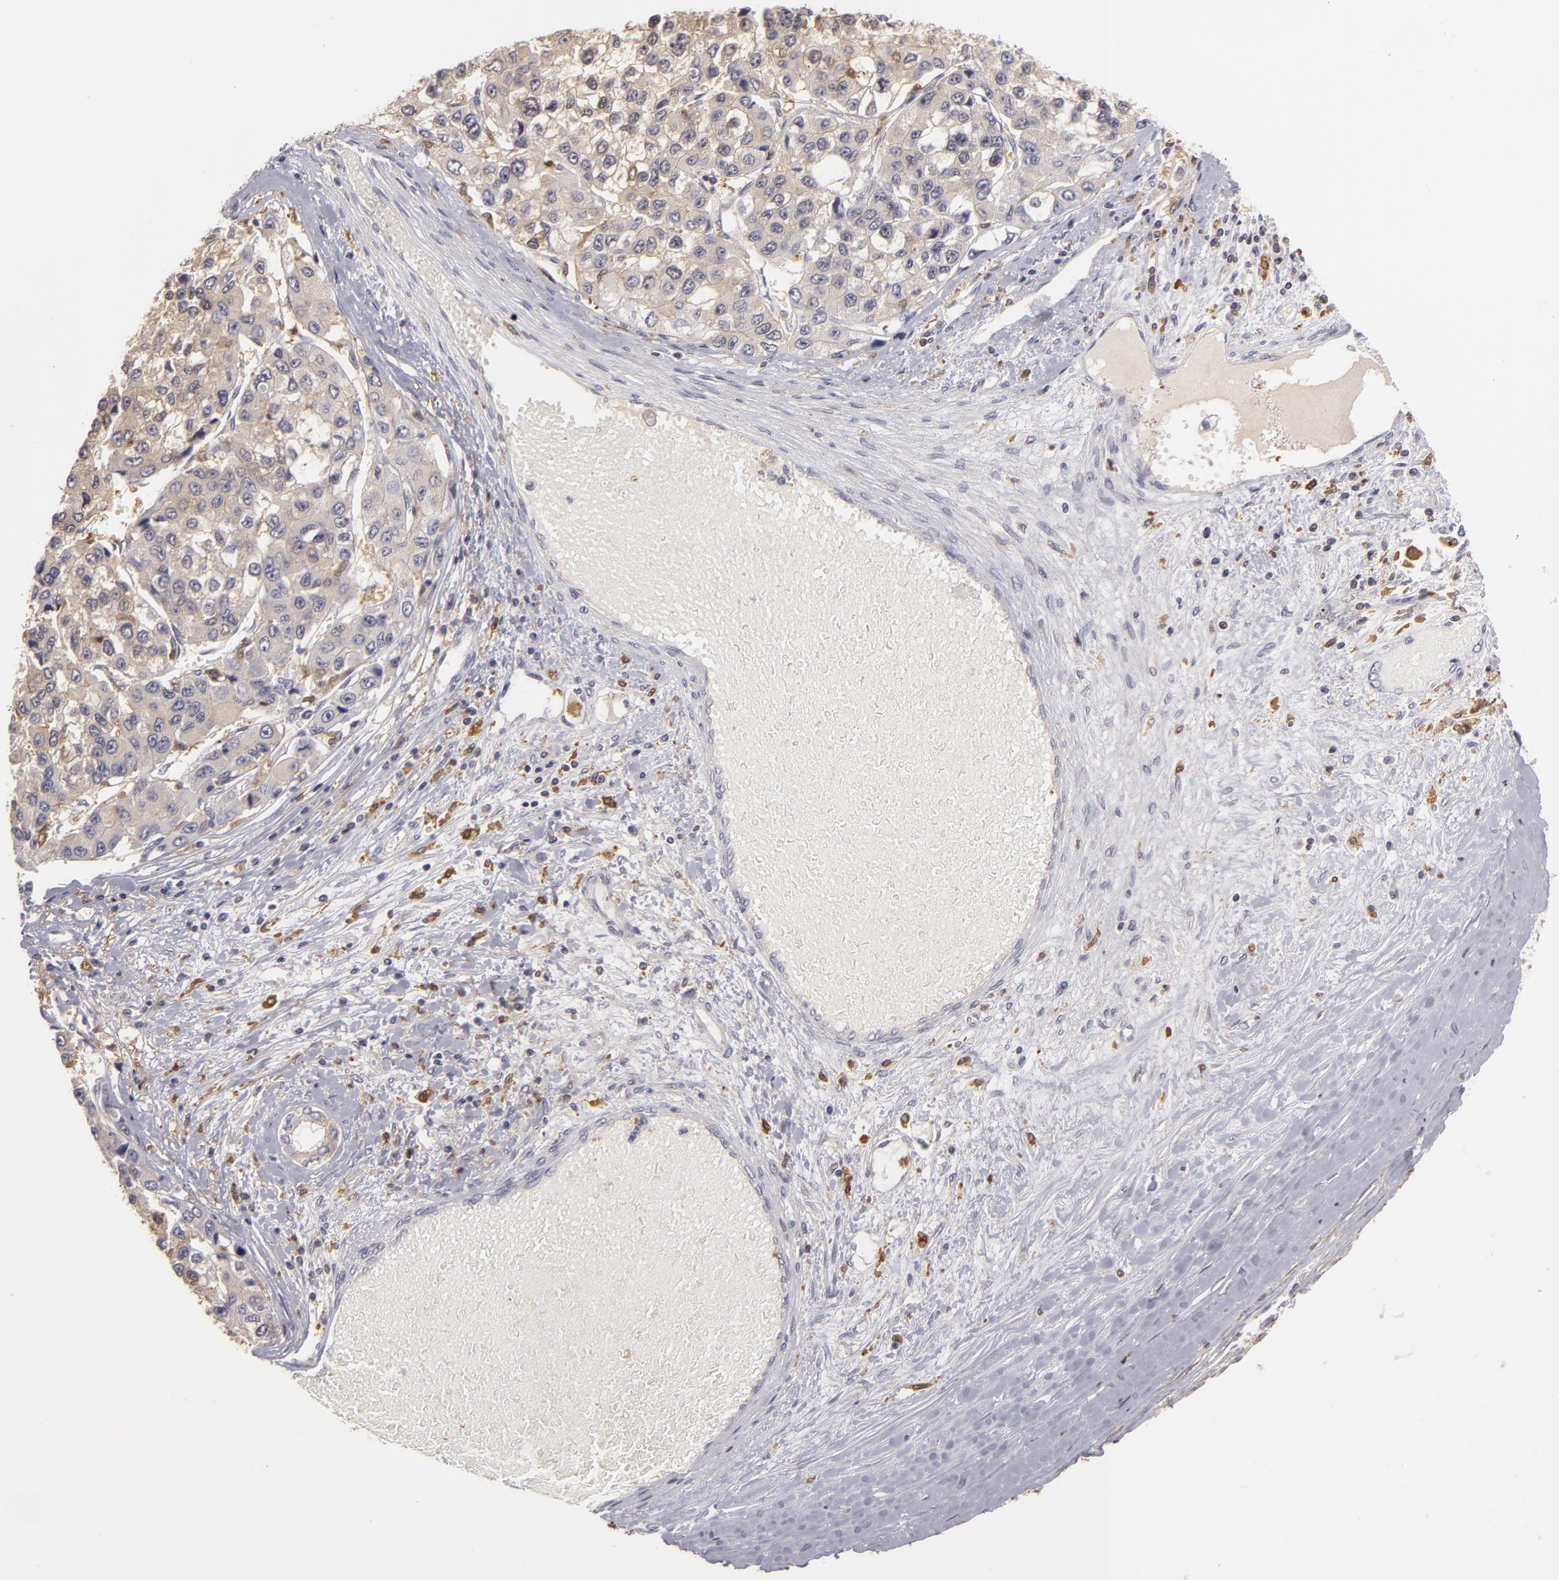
{"staining": {"intensity": "negative", "quantity": "none", "location": "none"}, "tissue": "liver cancer", "cell_type": "Tumor cells", "image_type": "cancer", "snomed": [{"axis": "morphology", "description": "Carcinoma, Hepatocellular, NOS"}, {"axis": "topography", "description": "Liver"}], "caption": "Tumor cells are negative for protein expression in human liver cancer.", "gene": "GNPDA1", "patient": {"sex": "female", "age": 66}}